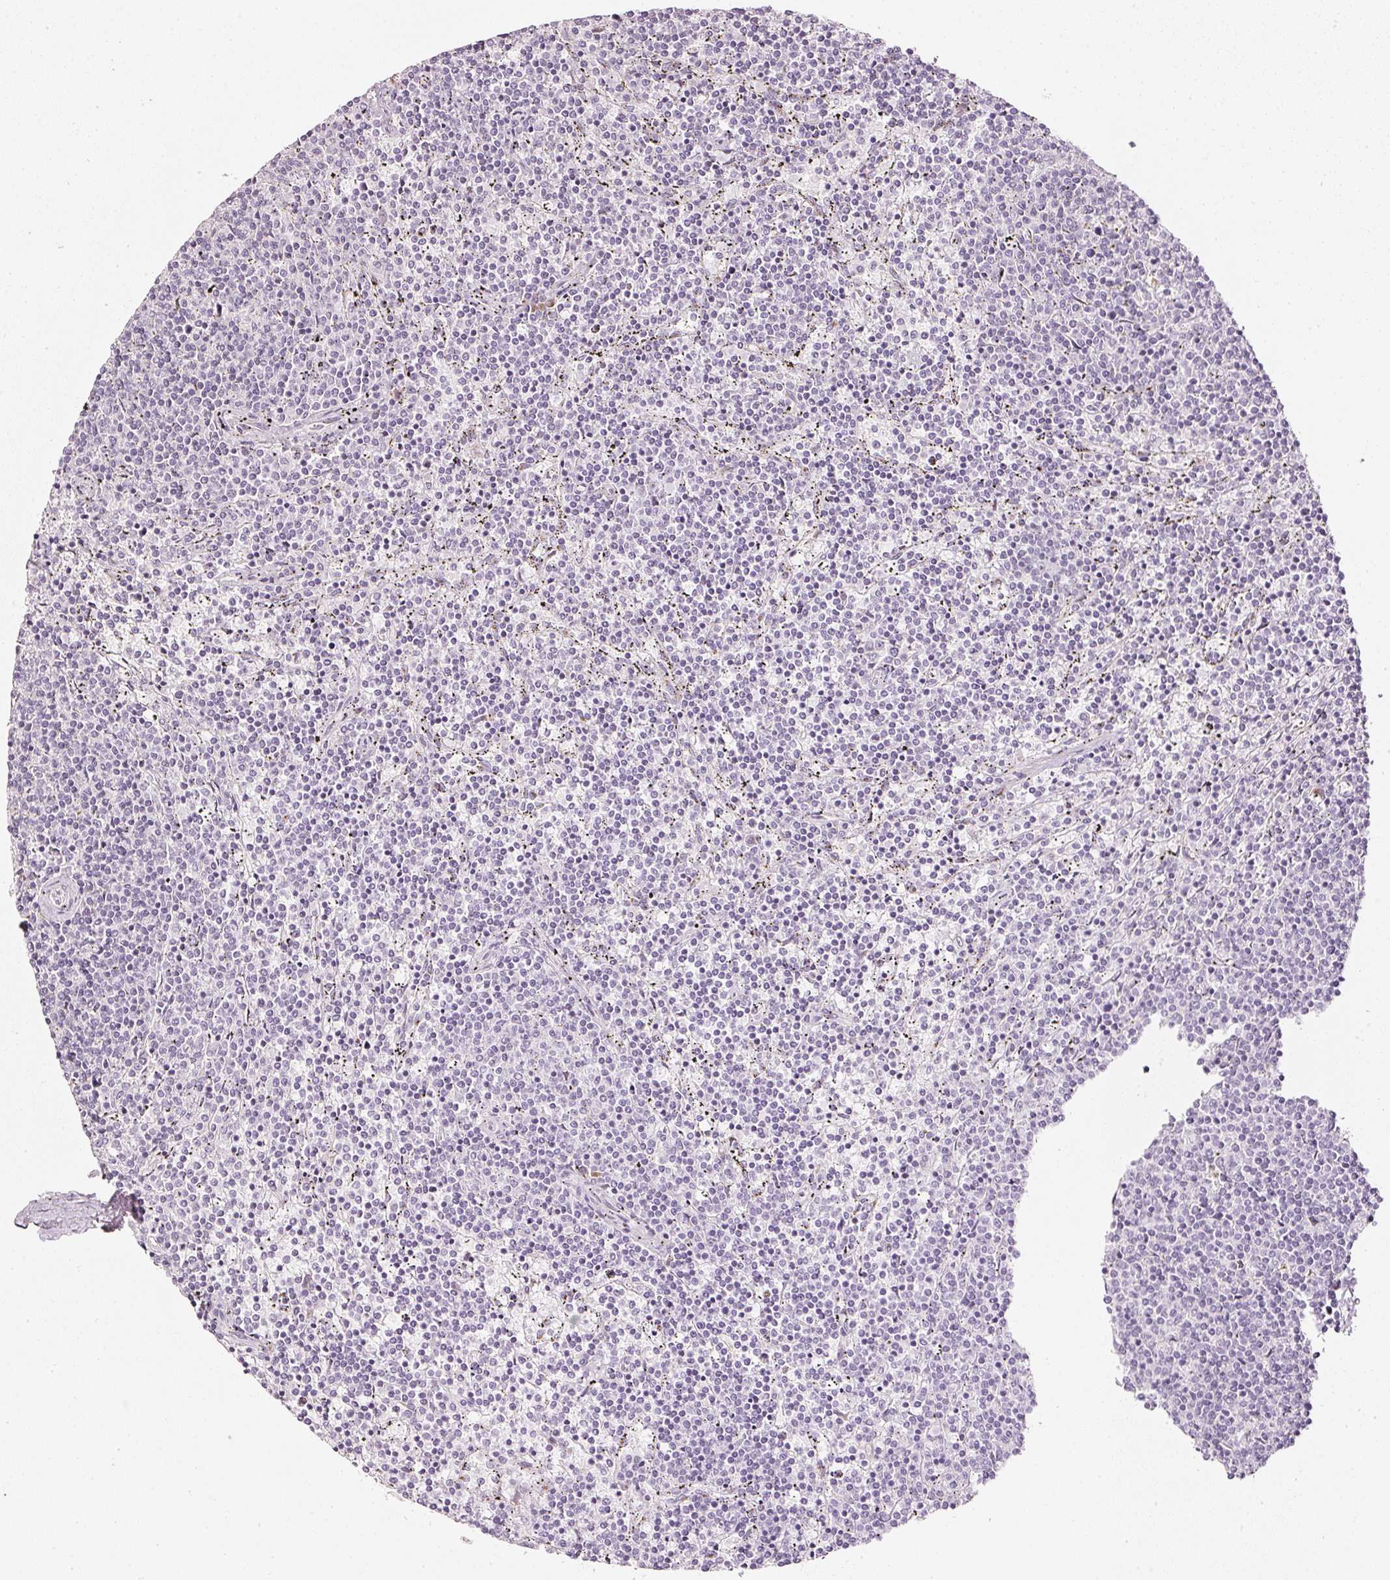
{"staining": {"intensity": "negative", "quantity": "none", "location": "none"}, "tissue": "lymphoma", "cell_type": "Tumor cells", "image_type": "cancer", "snomed": [{"axis": "morphology", "description": "Malignant lymphoma, non-Hodgkin's type, Low grade"}, {"axis": "topography", "description": "Spleen"}], "caption": "There is no significant positivity in tumor cells of lymphoma. (Brightfield microscopy of DAB immunohistochemistry (IHC) at high magnification).", "gene": "SDF4", "patient": {"sex": "female", "age": 50}}